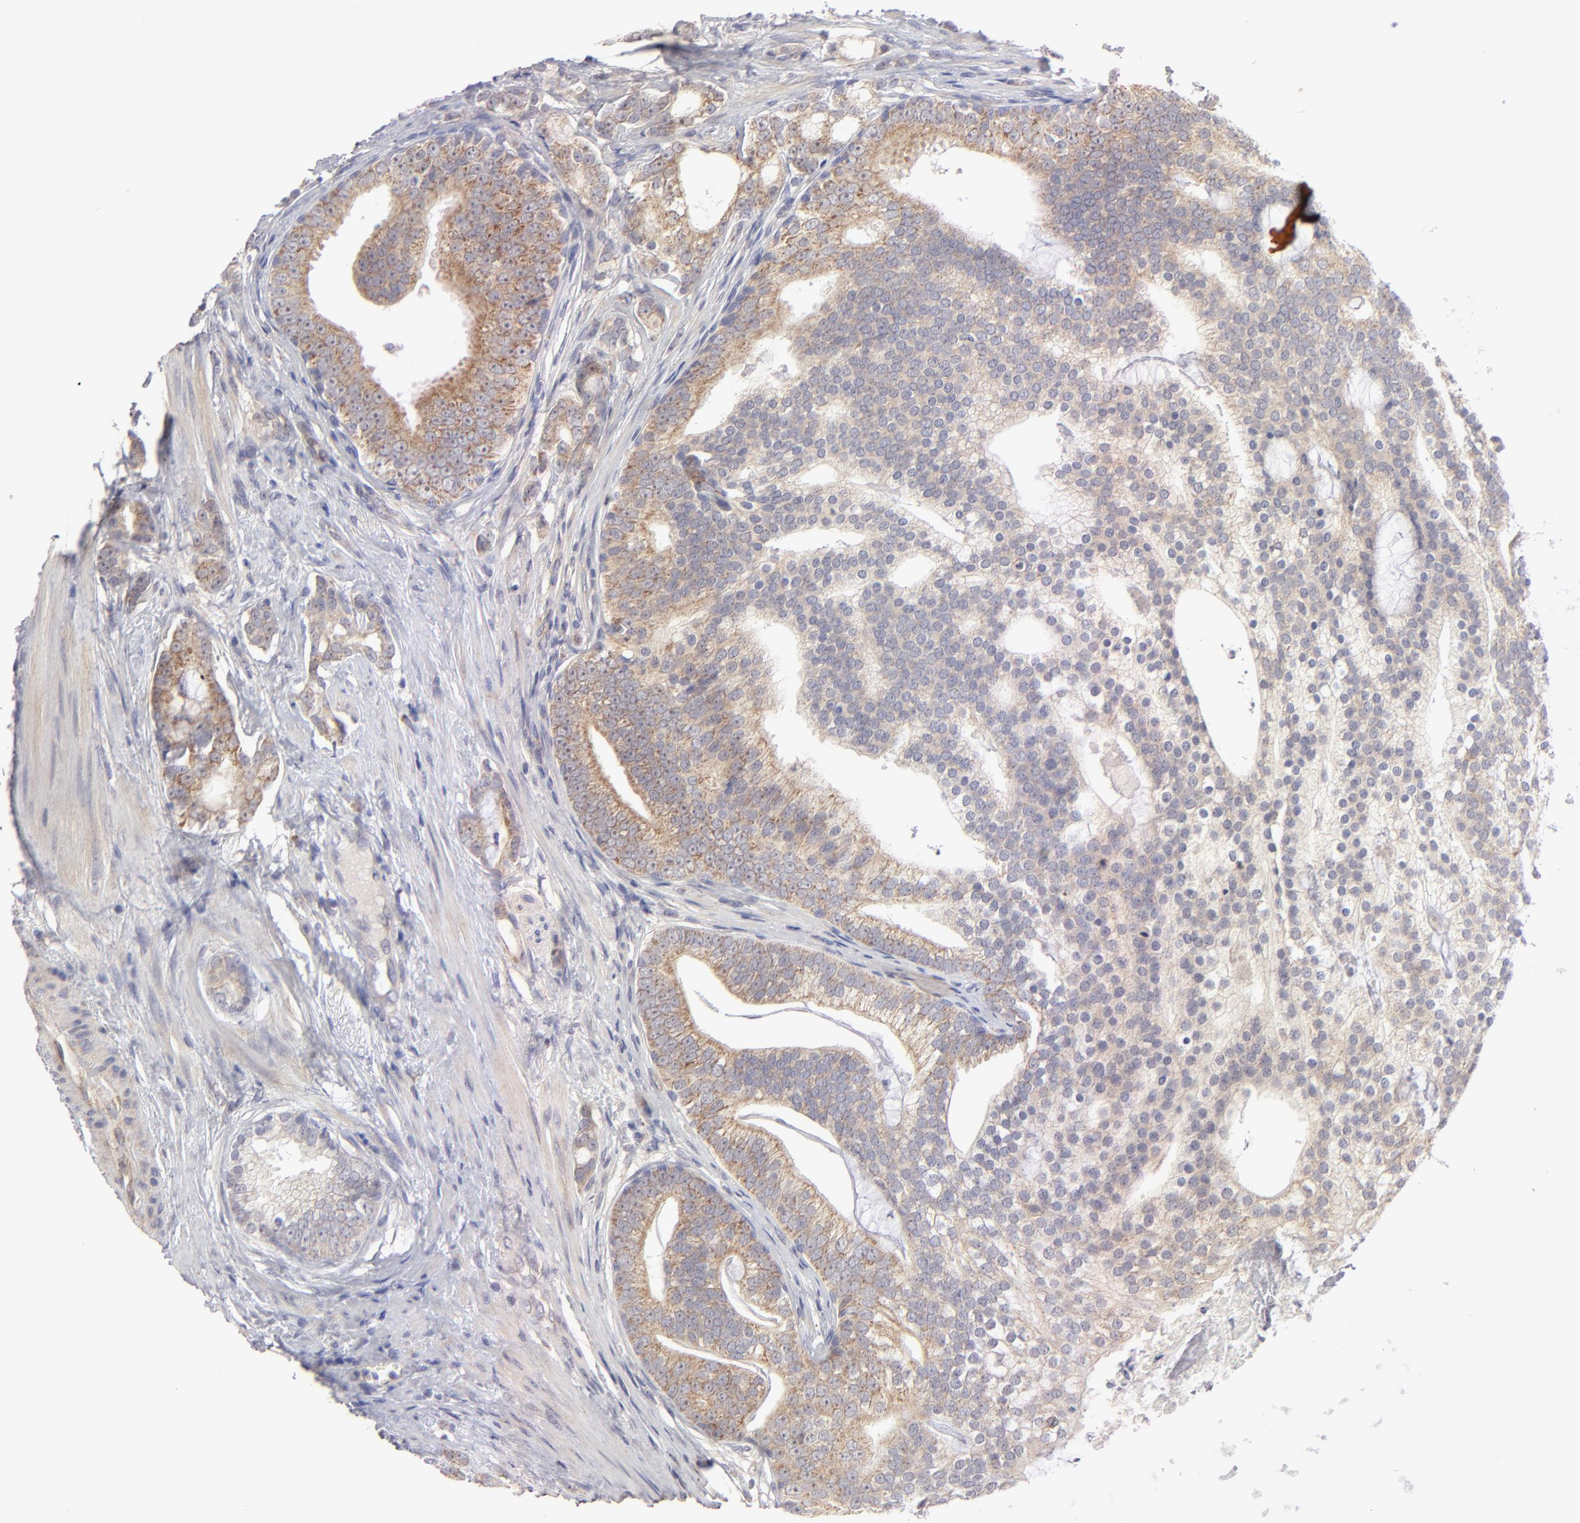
{"staining": {"intensity": "moderate", "quantity": ">75%", "location": "cytoplasmic/membranous"}, "tissue": "prostate cancer", "cell_type": "Tumor cells", "image_type": "cancer", "snomed": [{"axis": "morphology", "description": "Adenocarcinoma, Low grade"}, {"axis": "topography", "description": "Prostate"}], "caption": "Protein staining shows moderate cytoplasmic/membranous positivity in about >75% of tumor cells in low-grade adenocarcinoma (prostate). The staining is performed using DAB brown chromogen to label protein expression. The nuclei are counter-stained blue using hematoxylin.", "gene": "HCCS", "patient": {"sex": "male", "age": 58}}